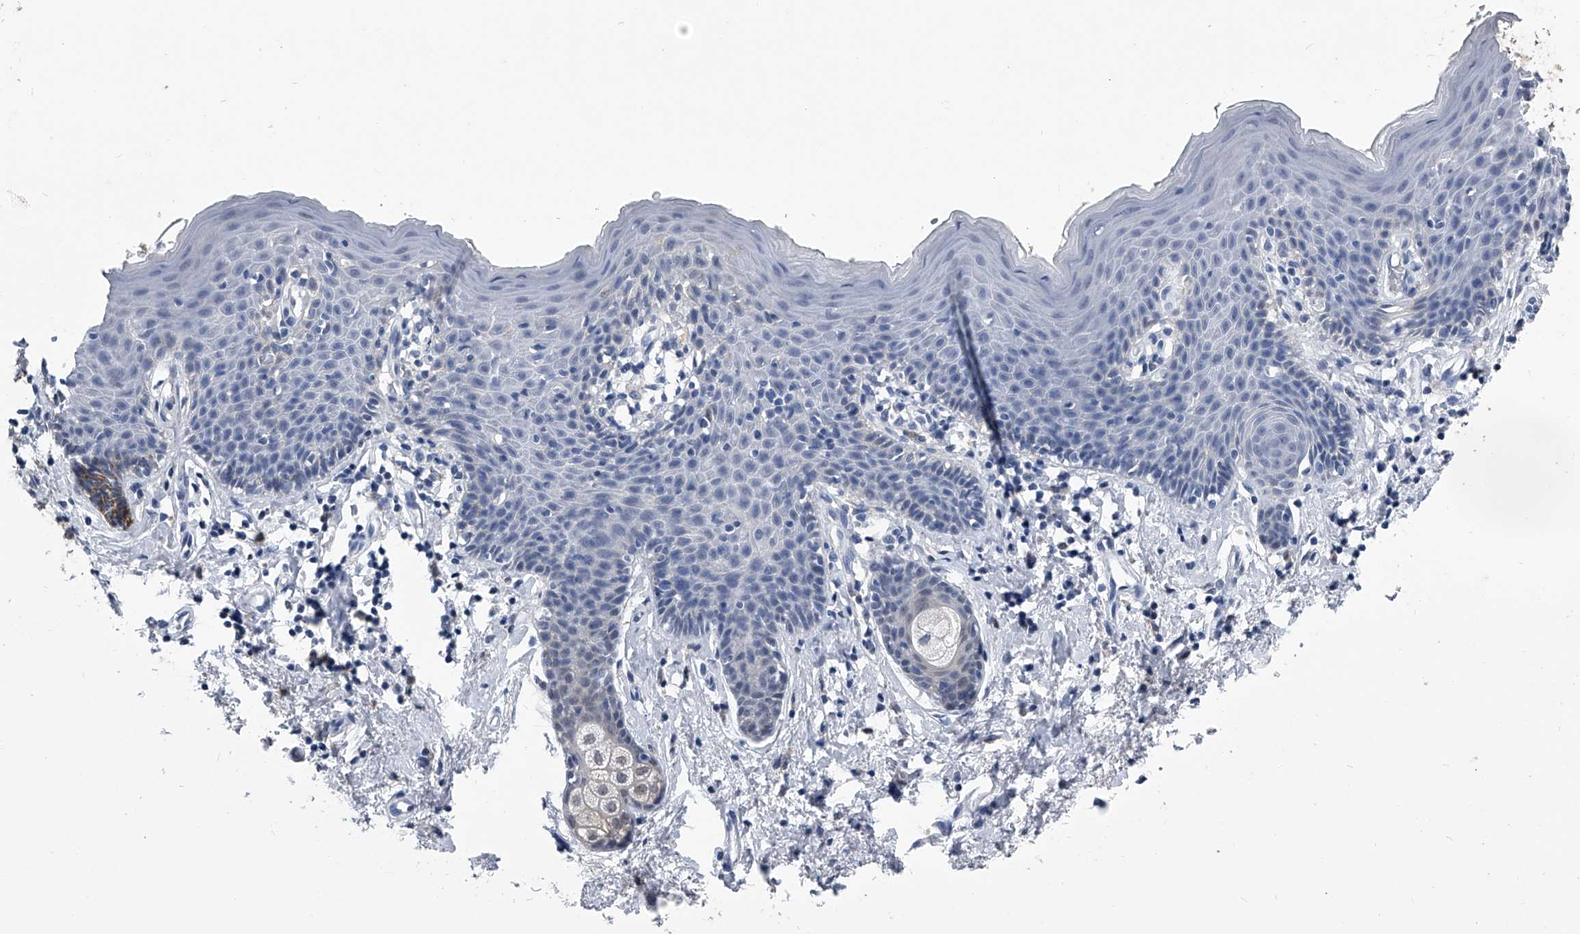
{"staining": {"intensity": "negative", "quantity": "none", "location": "none"}, "tissue": "skin", "cell_type": "Epidermal cells", "image_type": "normal", "snomed": [{"axis": "morphology", "description": "Normal tissue, NOS"}, {"axis": "topography", "description": "Vulva"}], "caption": "DAB immunohistochemical staining of normal skin shows no significant expression in epidermal cells.", "gene": "PDXK", "patient": {"sex": "female", "age": 66}}